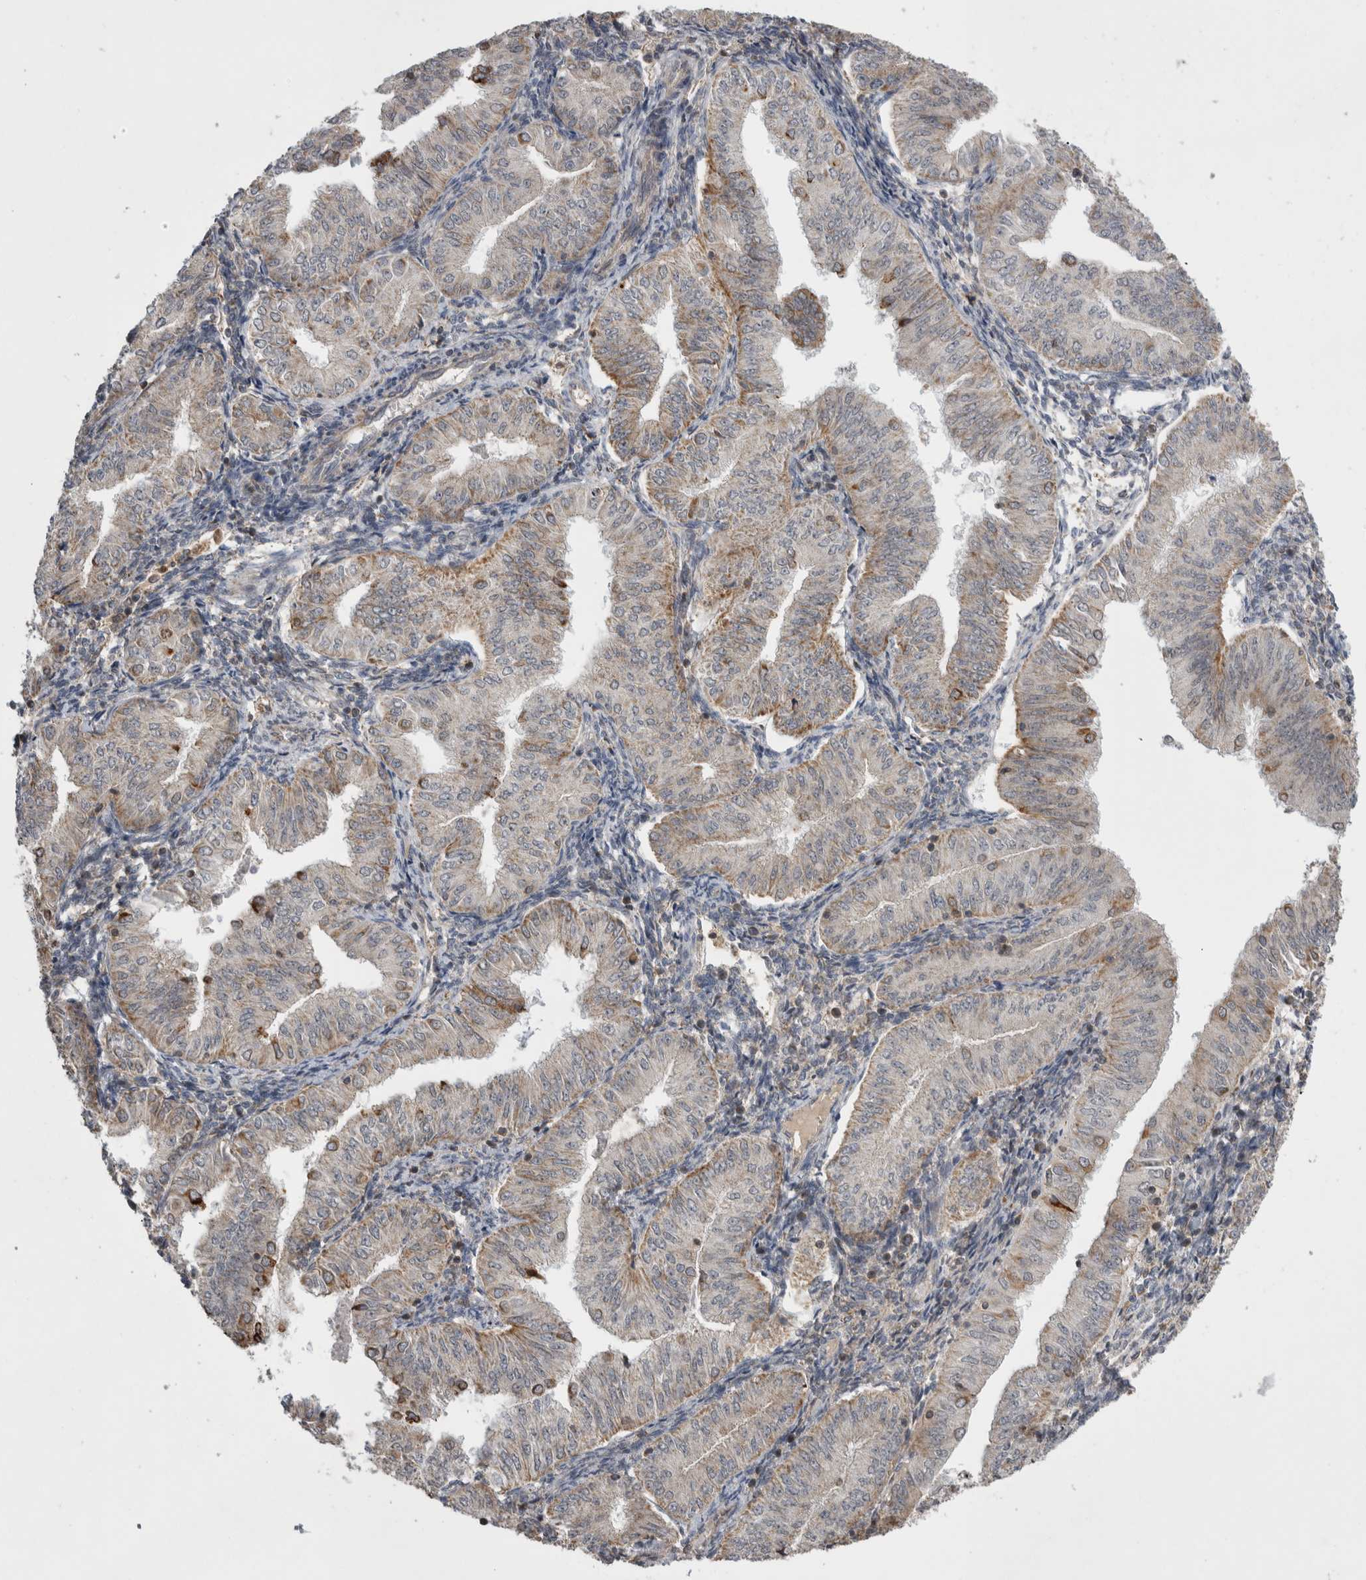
{"staining": {"intensity": "moderate", "quantity": "<25%", "location": "cytoplasmic/membranous"}, "tissue": "endometrial cancer", "cell_type": "Tumor cells", "image_type": "cancer", "snomed": [{"axis": "morphology", "description": "Normal tissue, NOS"}, {"axis": "morphology", "description": "Adenocarcinoma, NOS"}, {"axis": "topography", "description": "Endometrium"}], "caption": "Protein staining exhibits moderate cytoplasmic/membranous positivity in approximately <25% of tumor cells in endometrial cancer.", "gene": "KCNIP1", "patient": {"sex": "female", "age": 53}}